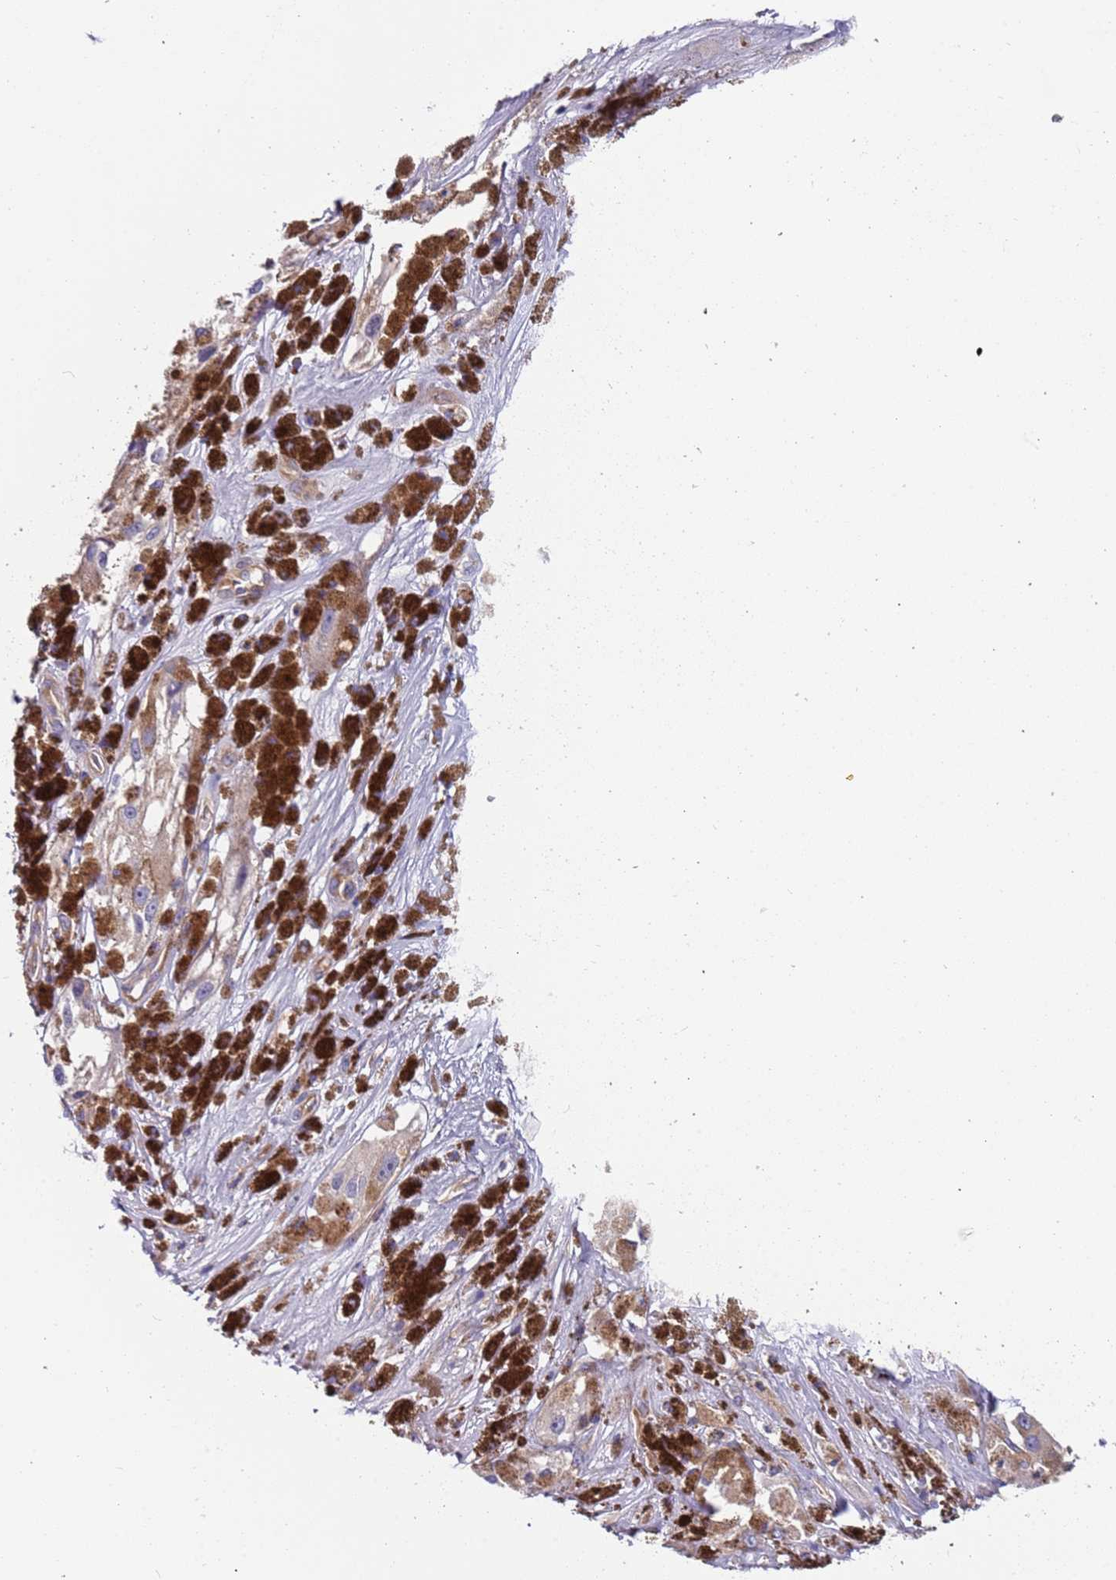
{"staining": {"intensity": "strong", "quantity": ">75%", "location": "cytoplasmic/membranous"}, "tissue": "melanoma", "cell_type": "Tumor cells", "image_type": "cancer", "snomed": [{"axis": "morphology", "description": "Malignant melanoma, NOS"}, {"axis": "topography", "description": "Skin"}], "caption": "Melanoma tissue reveals strong cytoplasmic/membranous expression in approximately >75% of tumor cells, visualized by immunohistochemistry. The protein of interest is stained brown, and the nuclei are stained in blue (DAB IHC with brightfield microscopy, high magnification).", "gene": "LAMB4", "patient": {"sex": "male", "age": 88}}